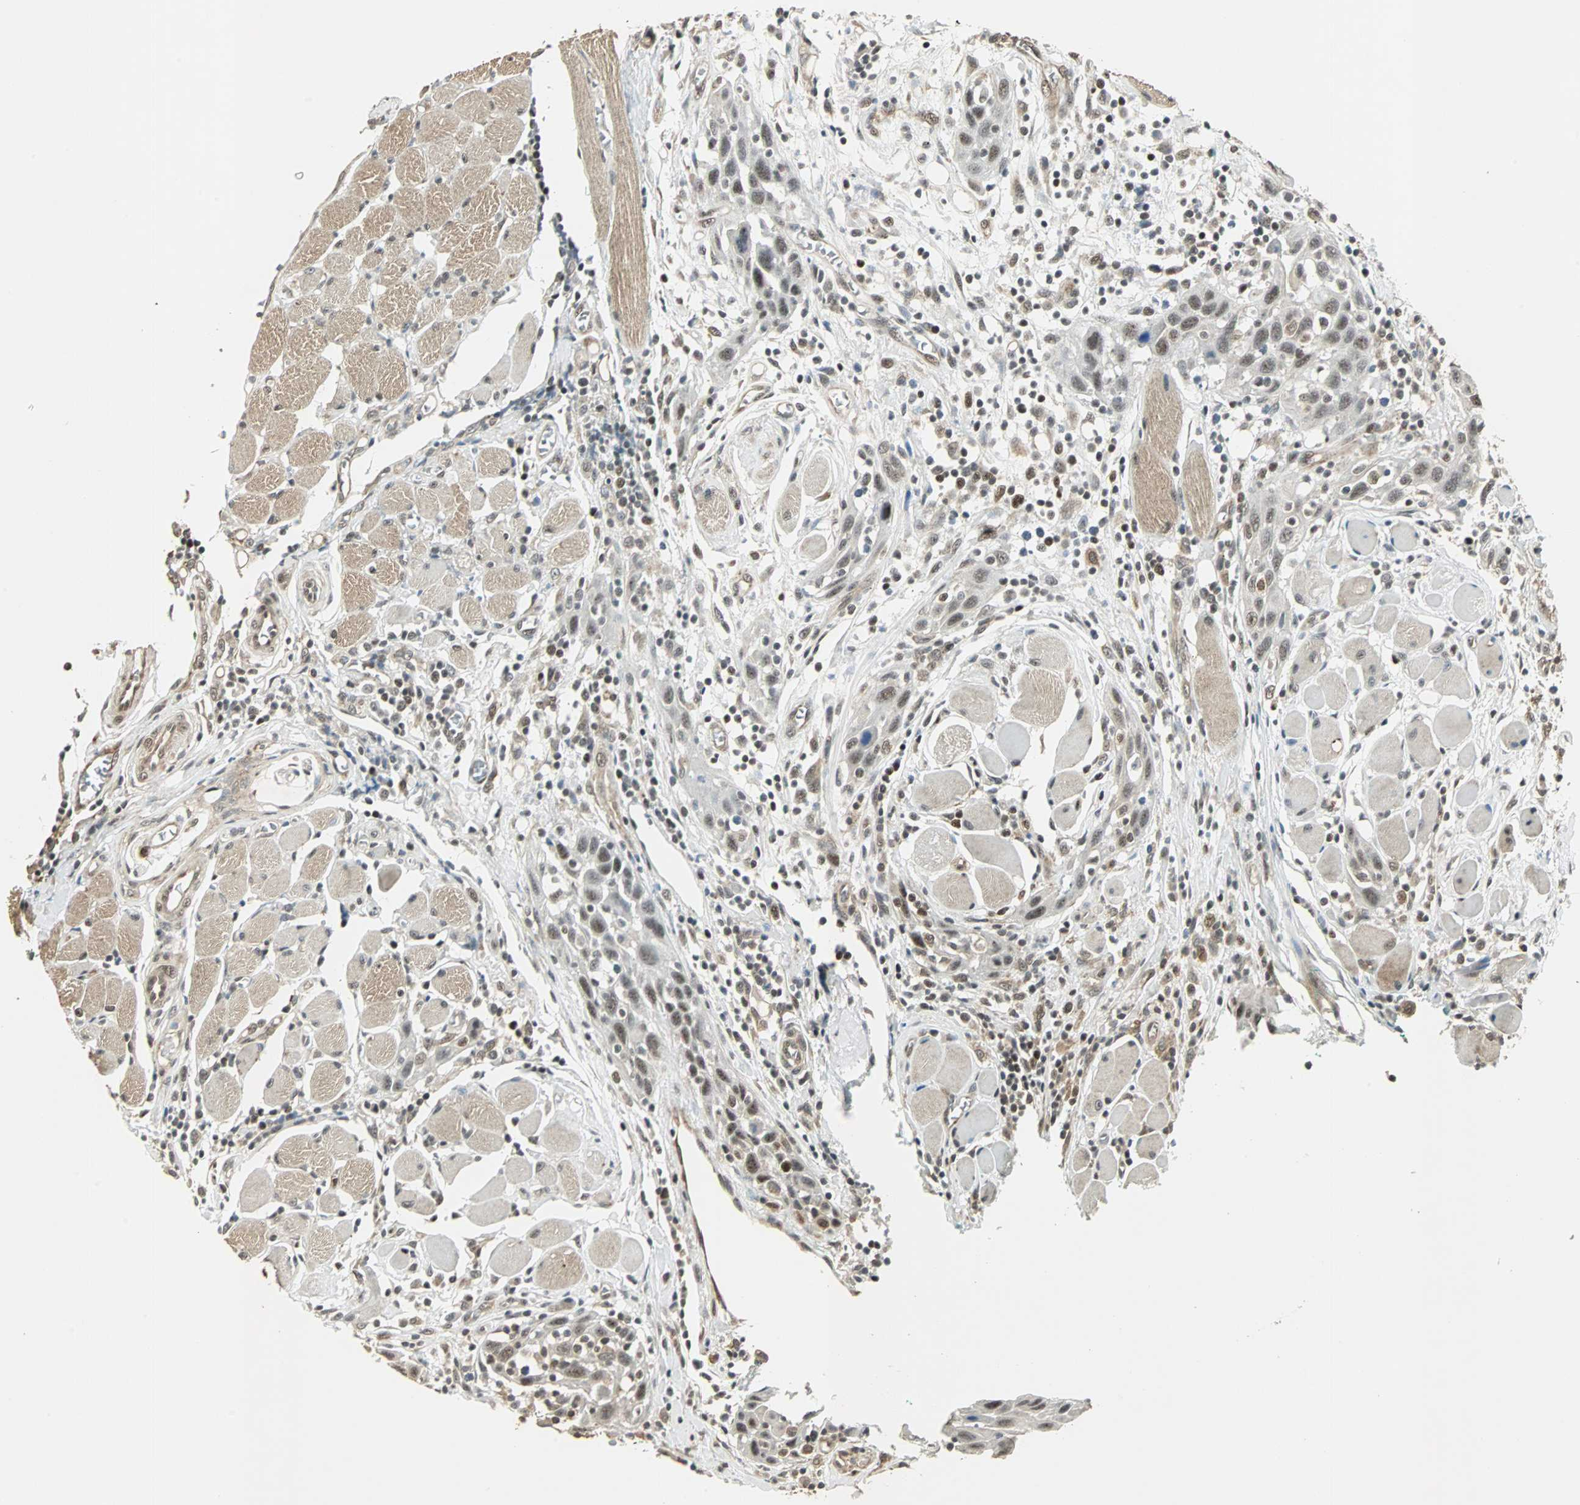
{"staining": {"intensity": "moderate", "quantity": ">75%", "location": "nuclear"}, "tissue": "head and neck cancer", "cell_type": "Tumor cells", "image_type": "cancer", "snomed": [{"axis": "morphology", "description": "Squamous cell carcinoma, NOS"}, {"axis": "topography", "description": "Oral tissue"}, {"axis": "topography", "description": "Head-Neck"}], "caption": "Head and neck squamous cell carcinoma was stained to show a protein in brown. There is medium levels of moderate nuclear expression in about >75% of tumor cells.", "gene": "MED4", "patient": {"sex": "female", "age": 50}}